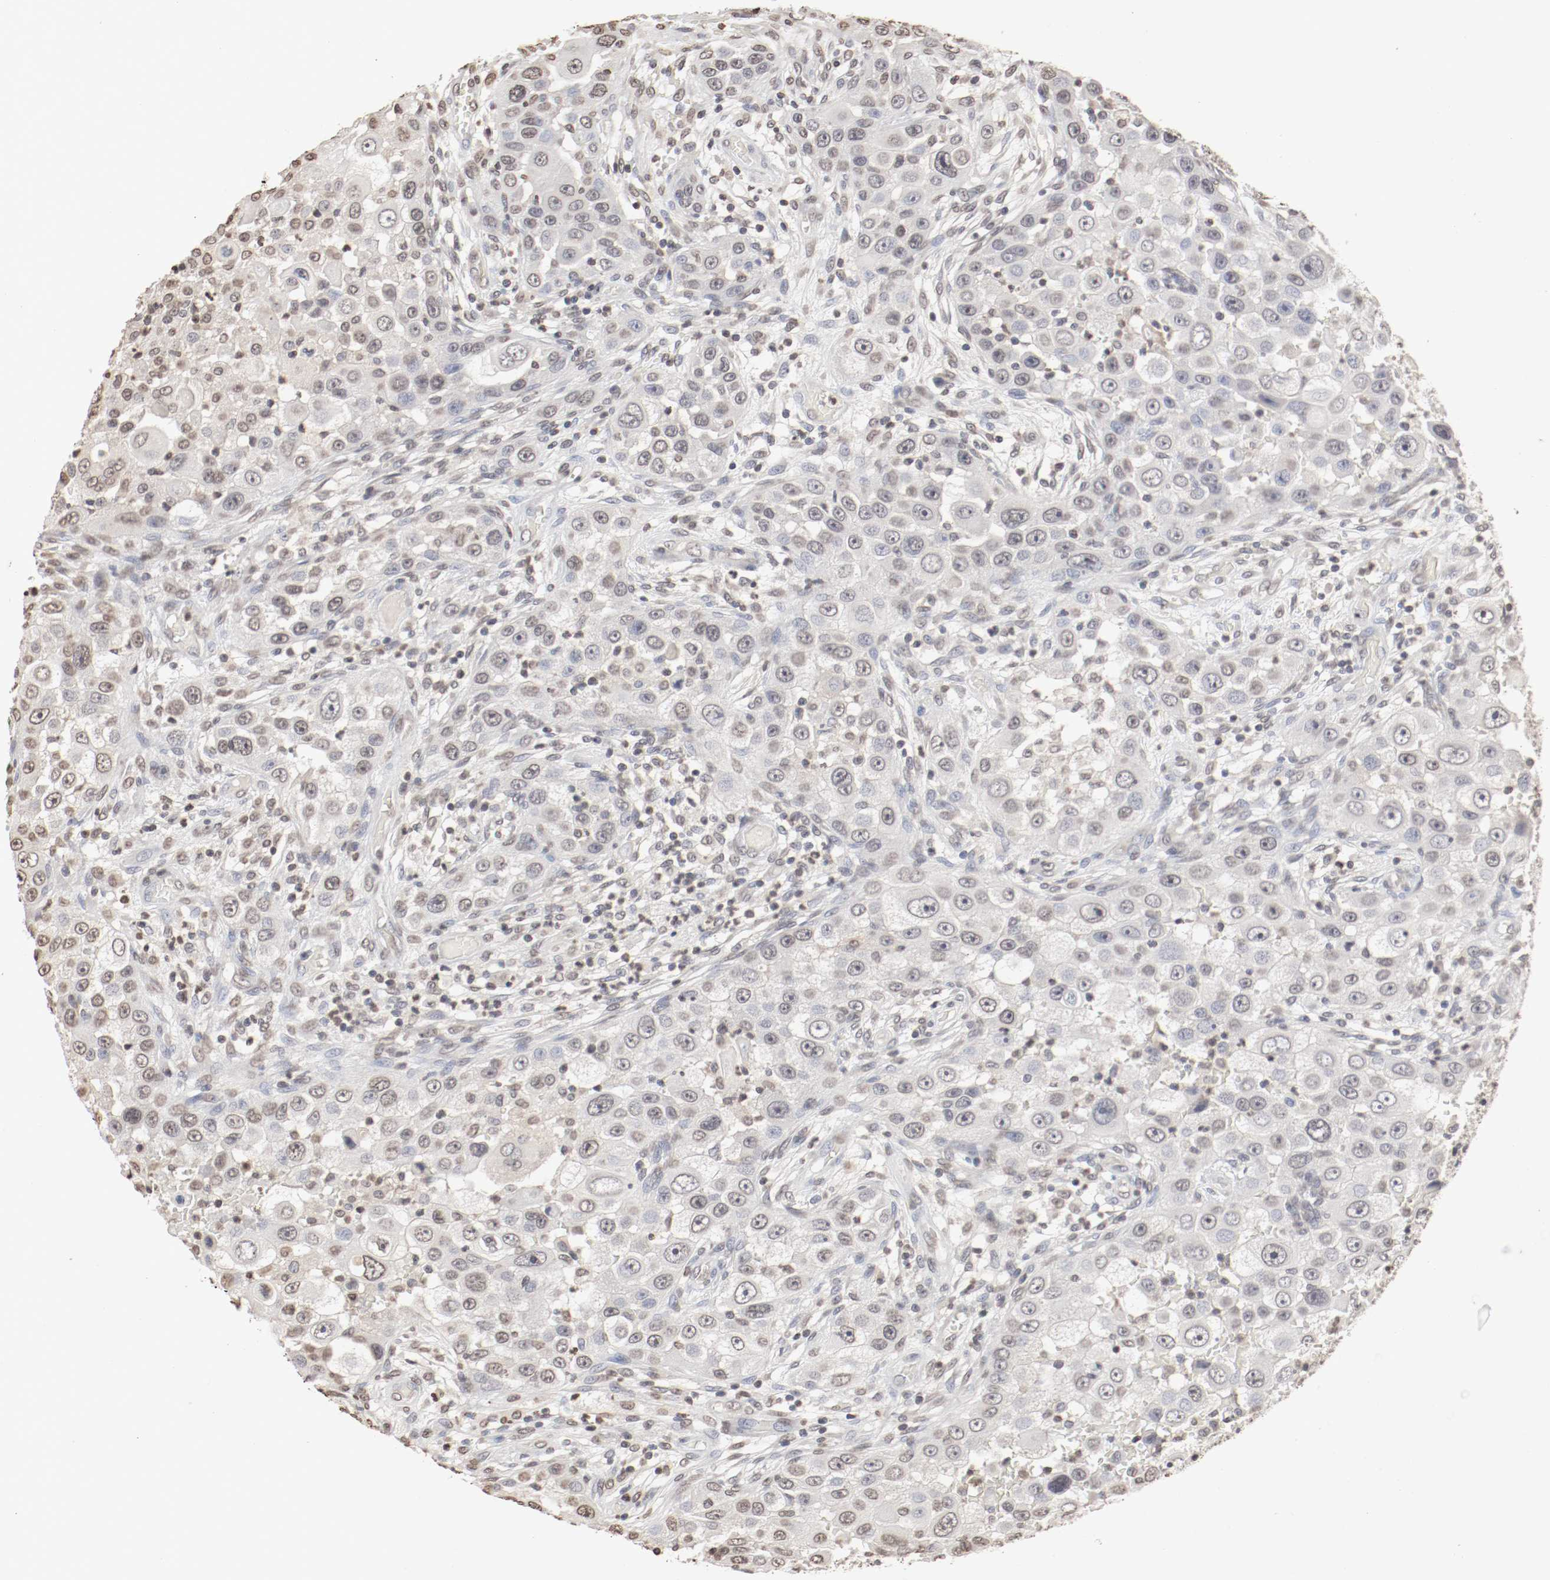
{"staining": {"intensity": "negative", "quantity": "none", "location": "none"}, "tissue": "head and neck cancer", "cell_type": "Tumor cells", "image_type": "cancer", "snomed": [{"axis": "morphology", "description": "Carcinoma, NOS"}, {"axis": "topography", "description": "Head-Neck"}], "caption": "Immunohistochemistry of human head and neck carcinoma shows no expression in tumor cells.", "gene": "WASL", "patient": {"sex": "male", "age": 87}}